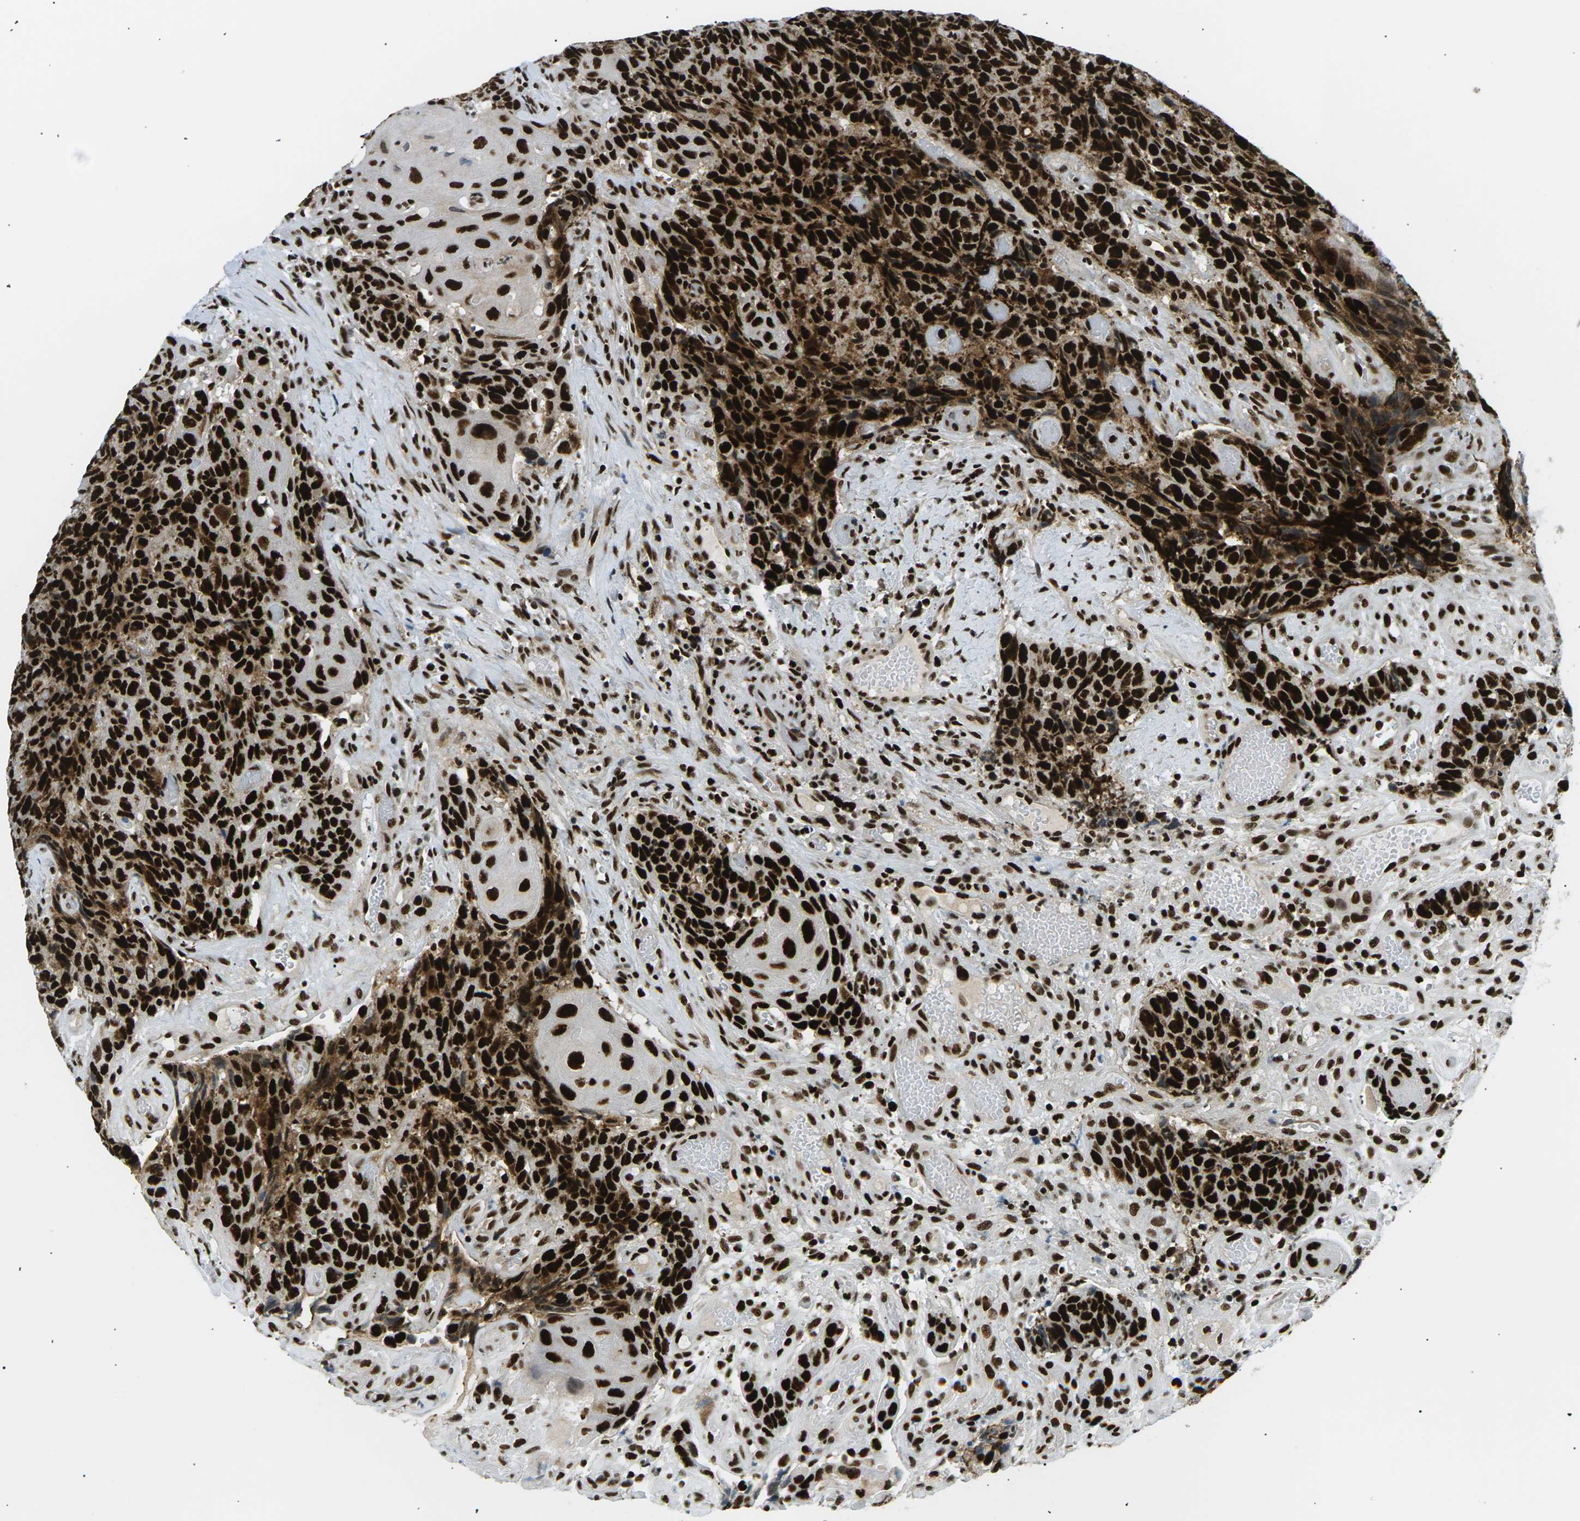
{"staining": {"intensity": "strong", "quantity": ">75%", "location": "cytoplasmic/membranous,nuclear"}, "tissue": "head and neck cancer", "cell_type": "Tumor cells", "image_type": "cancer", "snomed": [{"axis": "morphology", "description": "Squamous cell carcinoma, NOS"}, {"axis": "topography", "description": "Head-Neck"}], "caption": "Immunohistochemical staining of human head and neck squamous cell carcinoma demonstrates high levels of strong cytoplasmic/membranous and nuclear protein staining in about >75% of tumor cells.", "gene": "RPA2", "patient": {"sex": "male", "age": 66}}